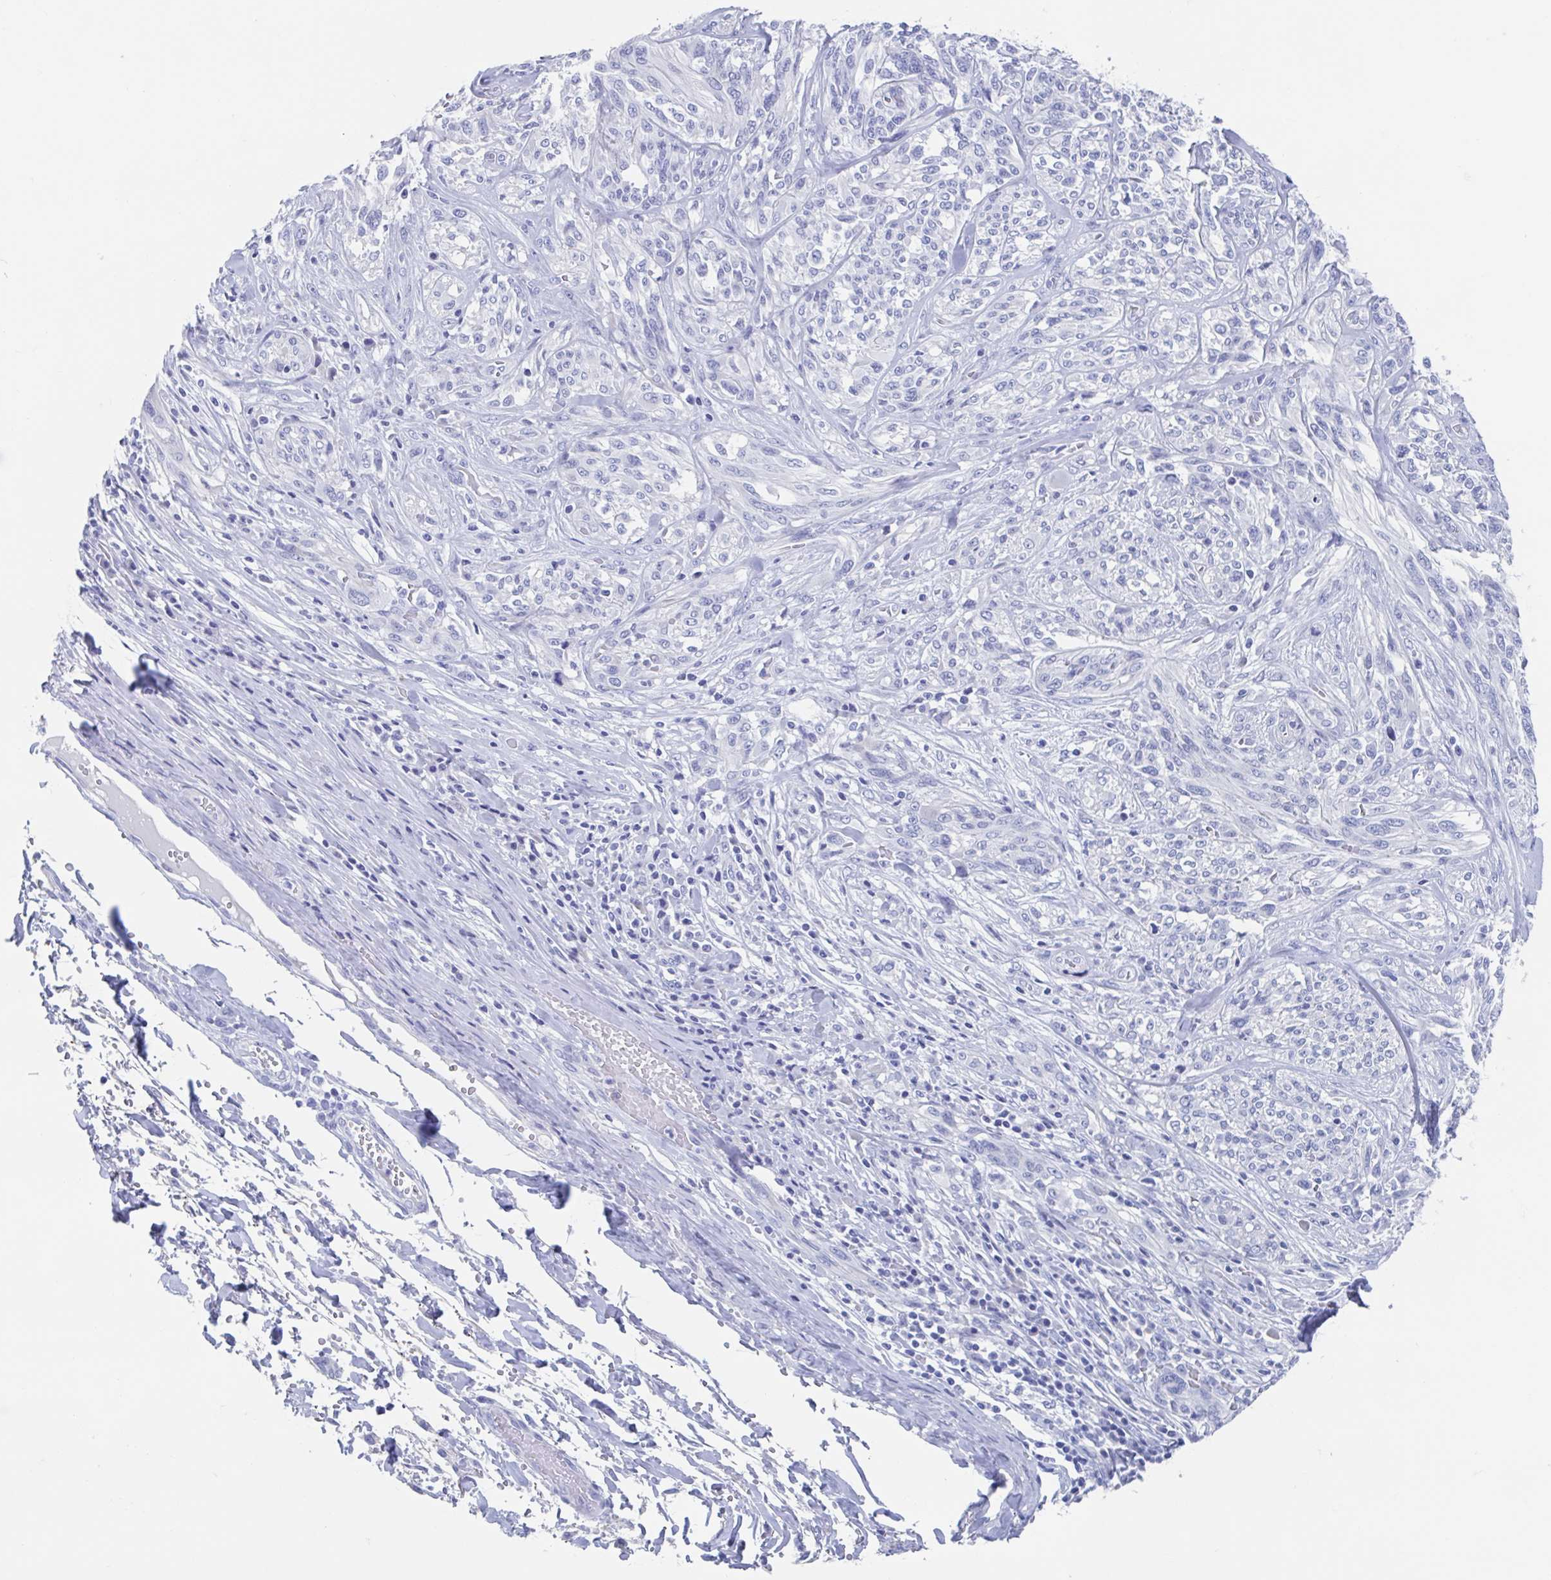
{"staining": {"intensity": "negative", "quantity": "none", "location": "none"}, "tissue": "melanoma", "cell_type": "Tumor cells", "image_type": "cancer", "snomed": [{"axis": "morphology", "description": "Malignant melanoma, NOS"}, {"axis": "topography", "description": "Skin"}], "caption": "High power microscopy photomicrograph of an IHC photomicrograph of malignant melanoma, revealing no significant staining in tumor cells.", "gene": "SHCBP1L", "patient": {"sex": "female", "age": 91}}